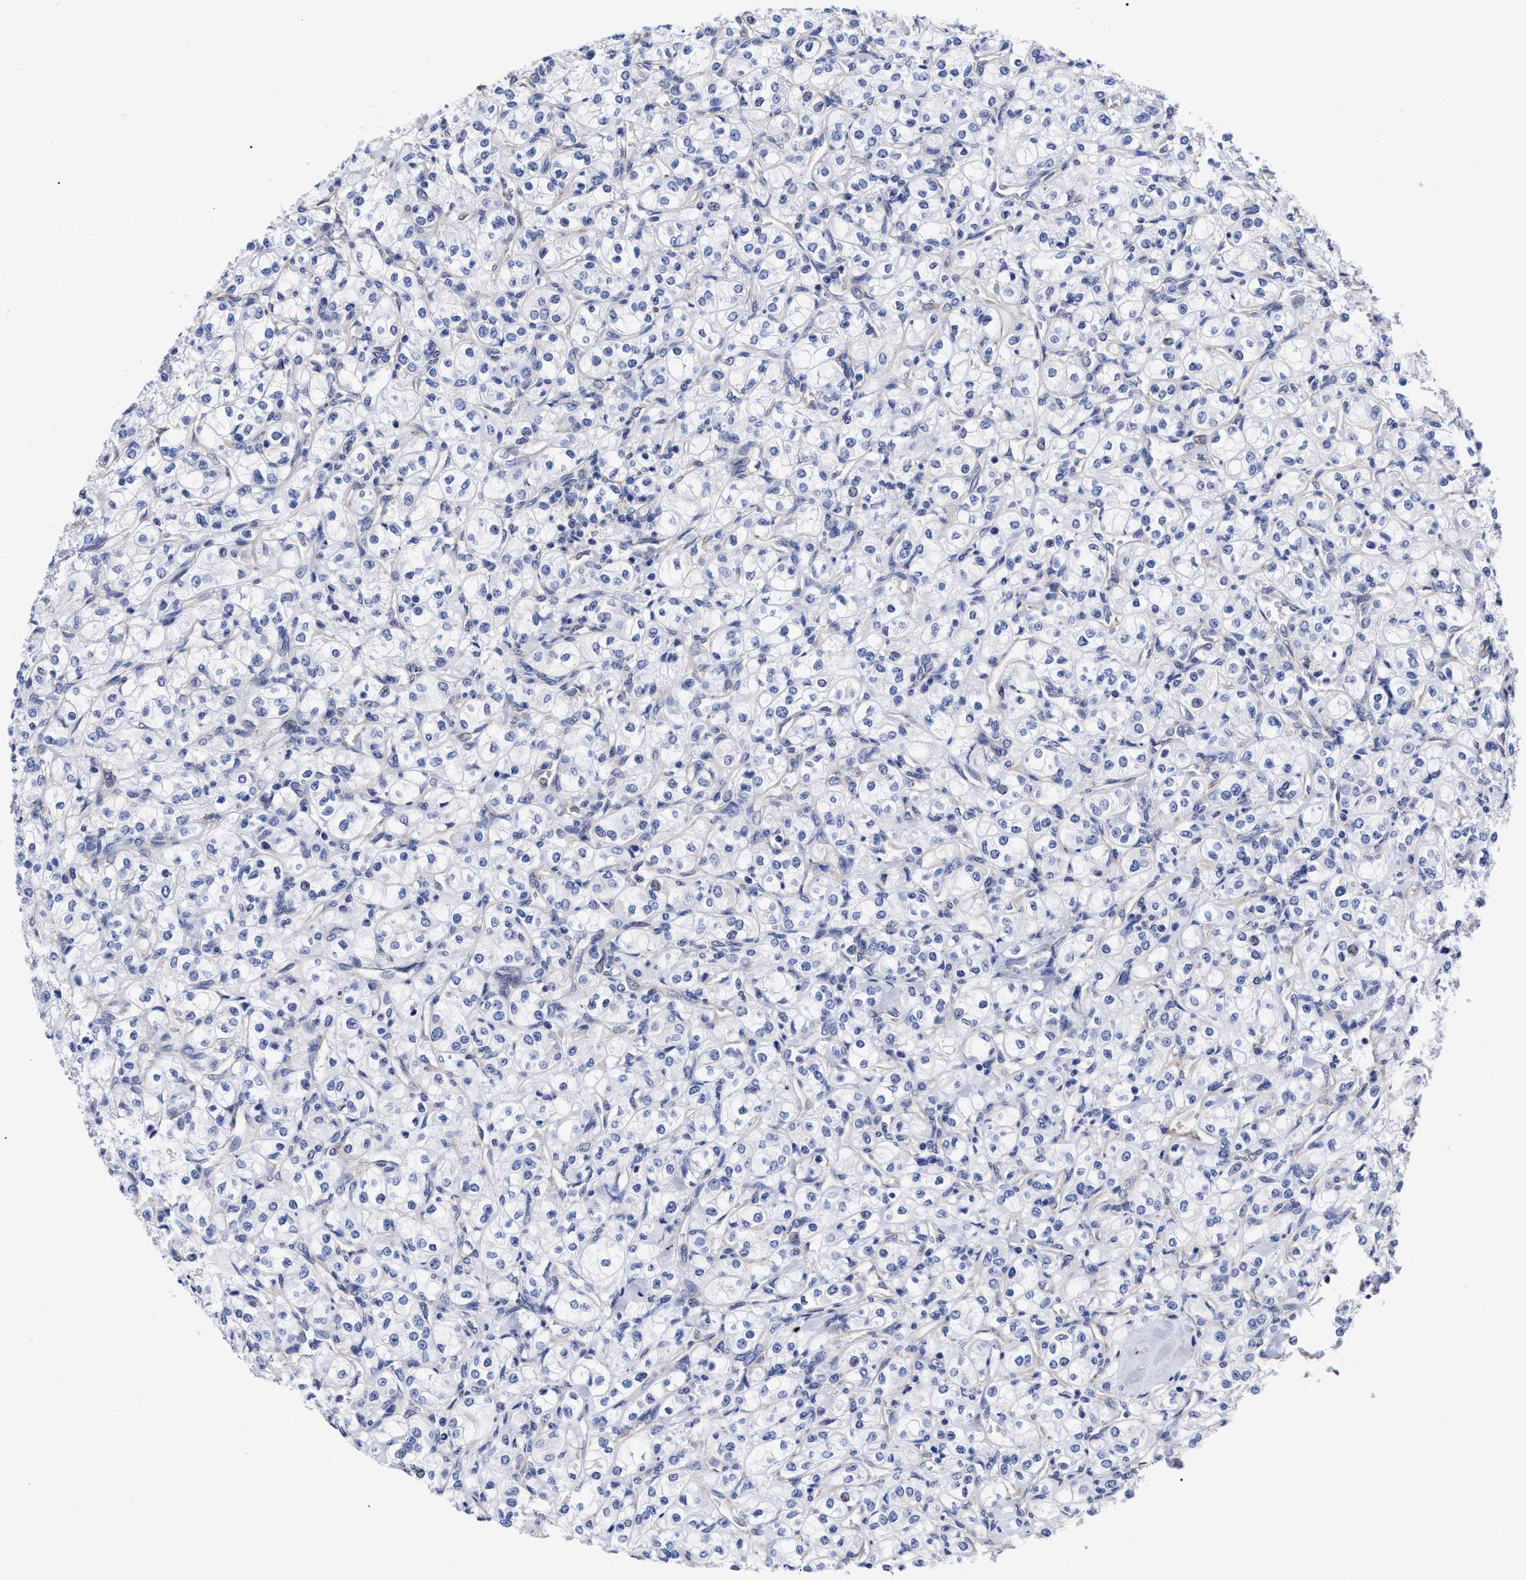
{"staining": {"intensity": "negative", "quantity": "none", "location": "none"}, "tissue": "renal cancer", "cell_type": "Tumor cells", "image_type": "cancer", "snomed": [{"axis": "morphology", "description": "Adenocarcinoma, NOS"}, {"axis": "topography", "description": "Kidney"}], "caption": "This is an IHC image of human adenocarcinoma (renal). There is no staining in tumor cells.", "gene": "IRAG2", "patient": {"sex": "male", "age": 77}}